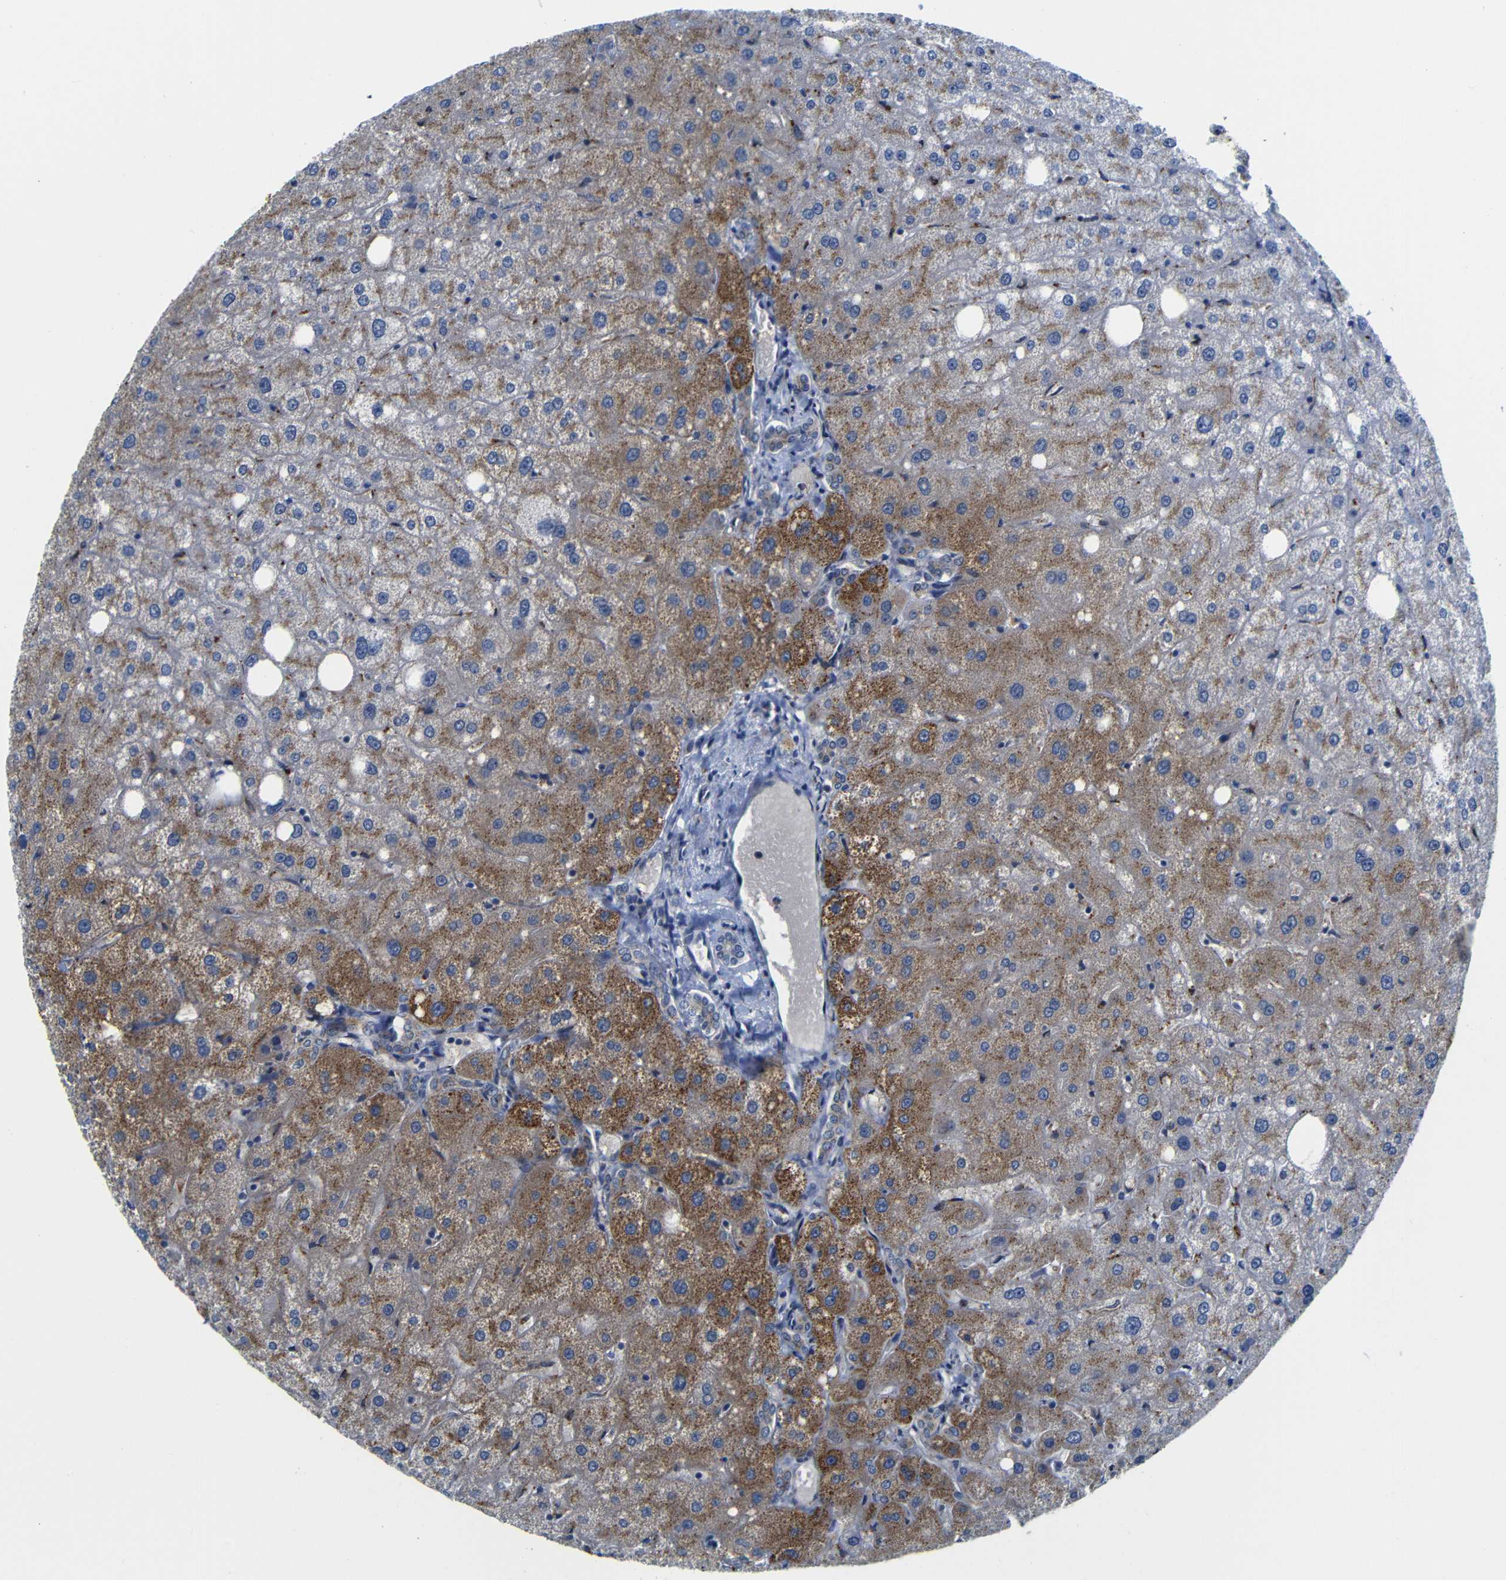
{"staining": {"intensity": "weak", "quantity": "25%-75%", "location": "cytoplasmic/membranous"}, "tissue": "liver", "cell_type": "Cholangiocytes", "image_type": "normal", "snomed": [{"axis": "morphology", "description": "Normal tissue, NOS"}, {"axis": "topography", "description": "Liver"}], "caption": "A low amount of weak cytoplasmic/membranous expression is appreciated in about 25%-75% of cholangiocytes in unremarkable liver. The staining was performed using DAB (3,3'-diaminobenzidine) to visualize the protein expression in brown, while the nuclei were stained in blue with hematoxylin (Magnification: 20x).", "gene": "FURIN", "patient": {"sex": "male", "age": 73}}